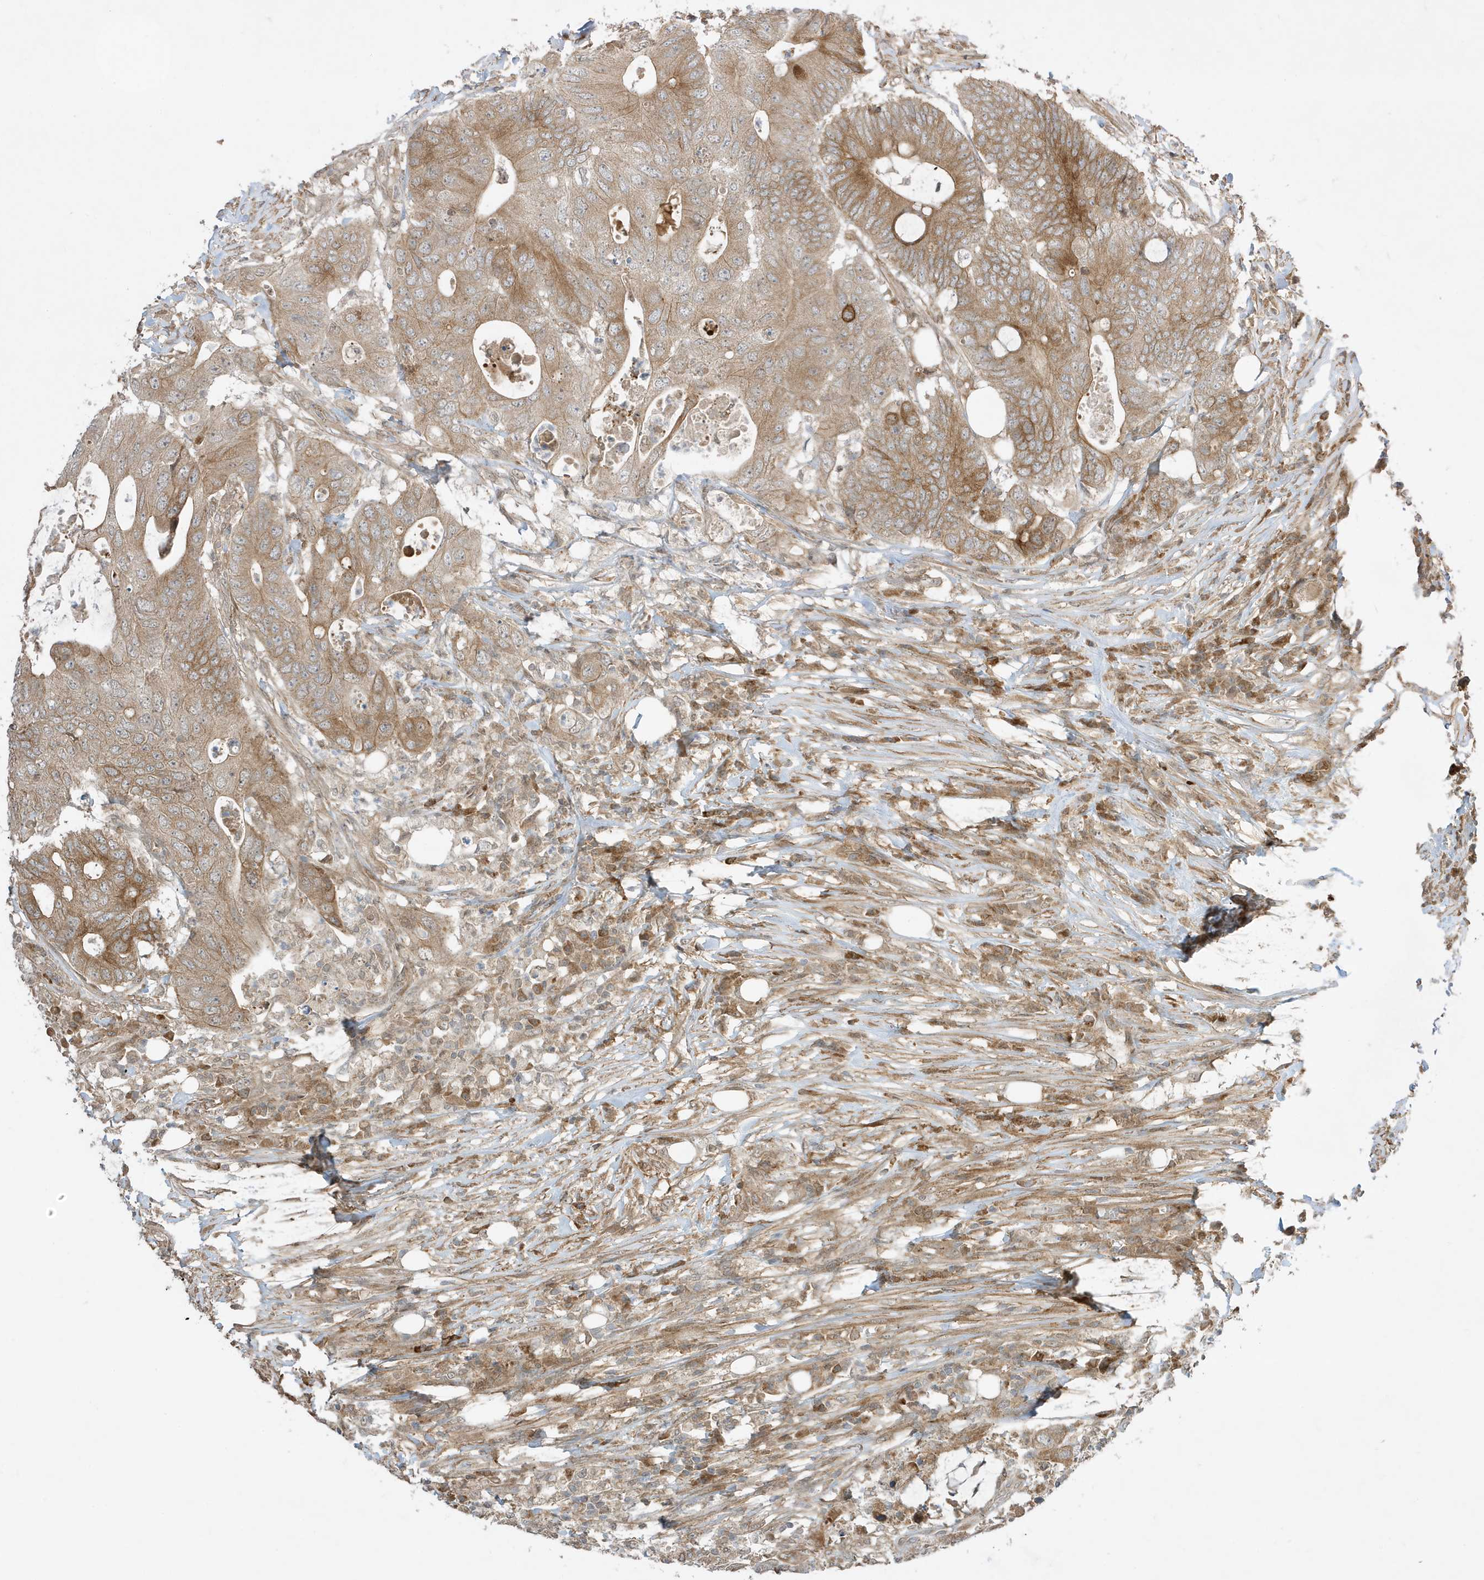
{"staining": {"intensity": "moderate", "quantity": ">75%", "location": "cytoplasmic/membranous"}, "tissue": "colorectal cancer", "cell_type": "Tumor cells", "image_type": "cancer", "snomed": [{"axis": "morphology", "description": "Adenocarcinoma, NOS"}, {"axis": "topography", "description": "Colon"}], "caption": "Immunohistochemical staining of human colorectal cancer shows medium levels of moderate cytoplasmic/membranous staining in approximately >75% of tumor cells.", "gene": "SCARF2", "patient": {"sex": "male", "age": 71}}